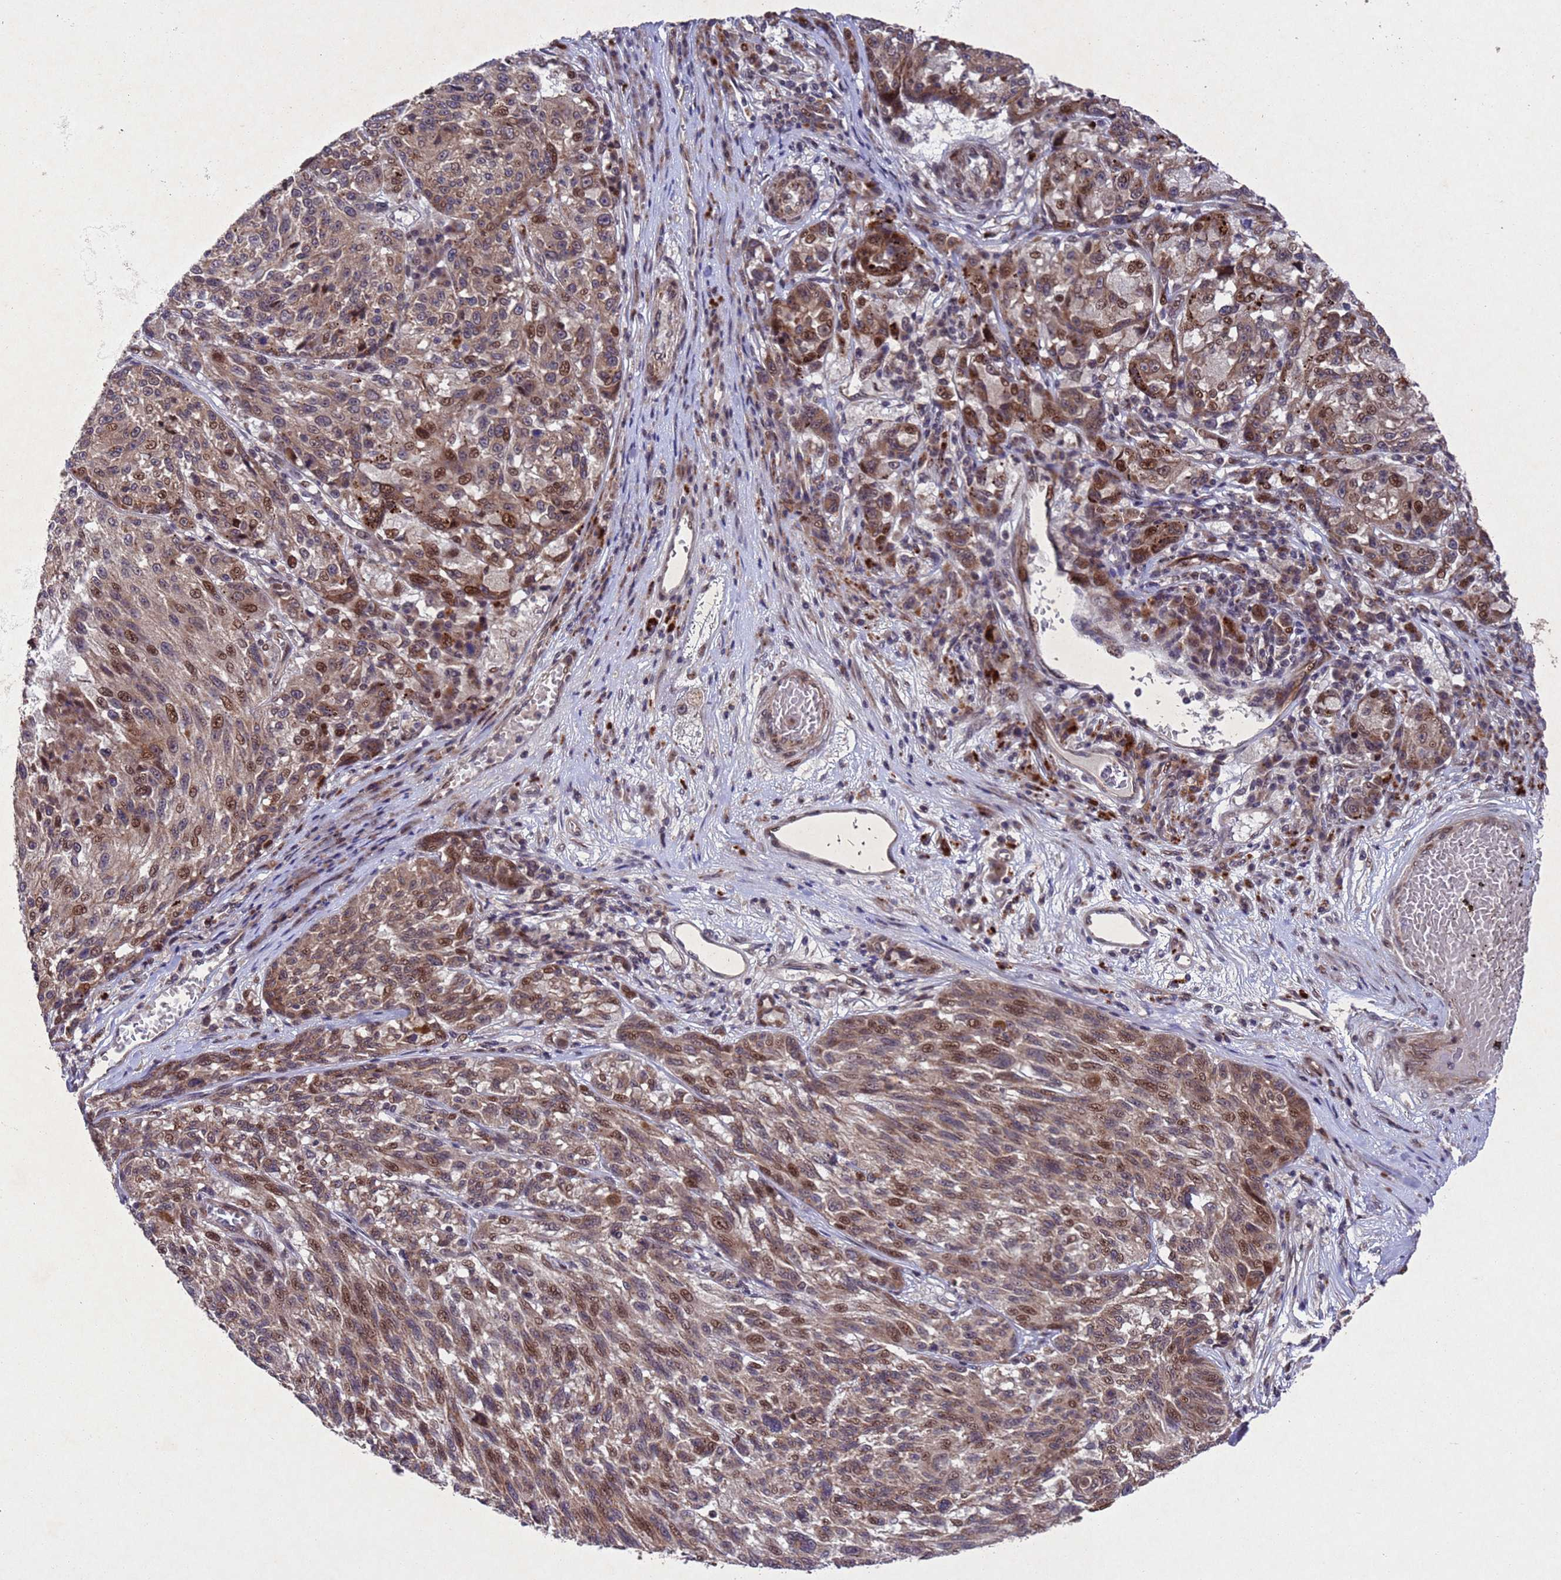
{"staining": {"intensity": "strong", "quantity": "25%-75%", "location": "cytoplasmic/membranous,nuclear"}, "tissue": "melanoma", "cell_type": "Tumor cells", "image_type": "cancer", "snomed": [{"axis": "morphology", "description": "Malignant melanoma, NOS"}, {"axis": "topography", "description": "Skin"}], "caption": "This photomicrograph demonstrates immunohistochemistry (IHC) staining of melanoma, with high strong cytoplasmic/membranous and nuclear staining in approximately 25%-75% of tumor cells.", "gene": "TBK1", "patient": {"sex": "male", "age": 53}}